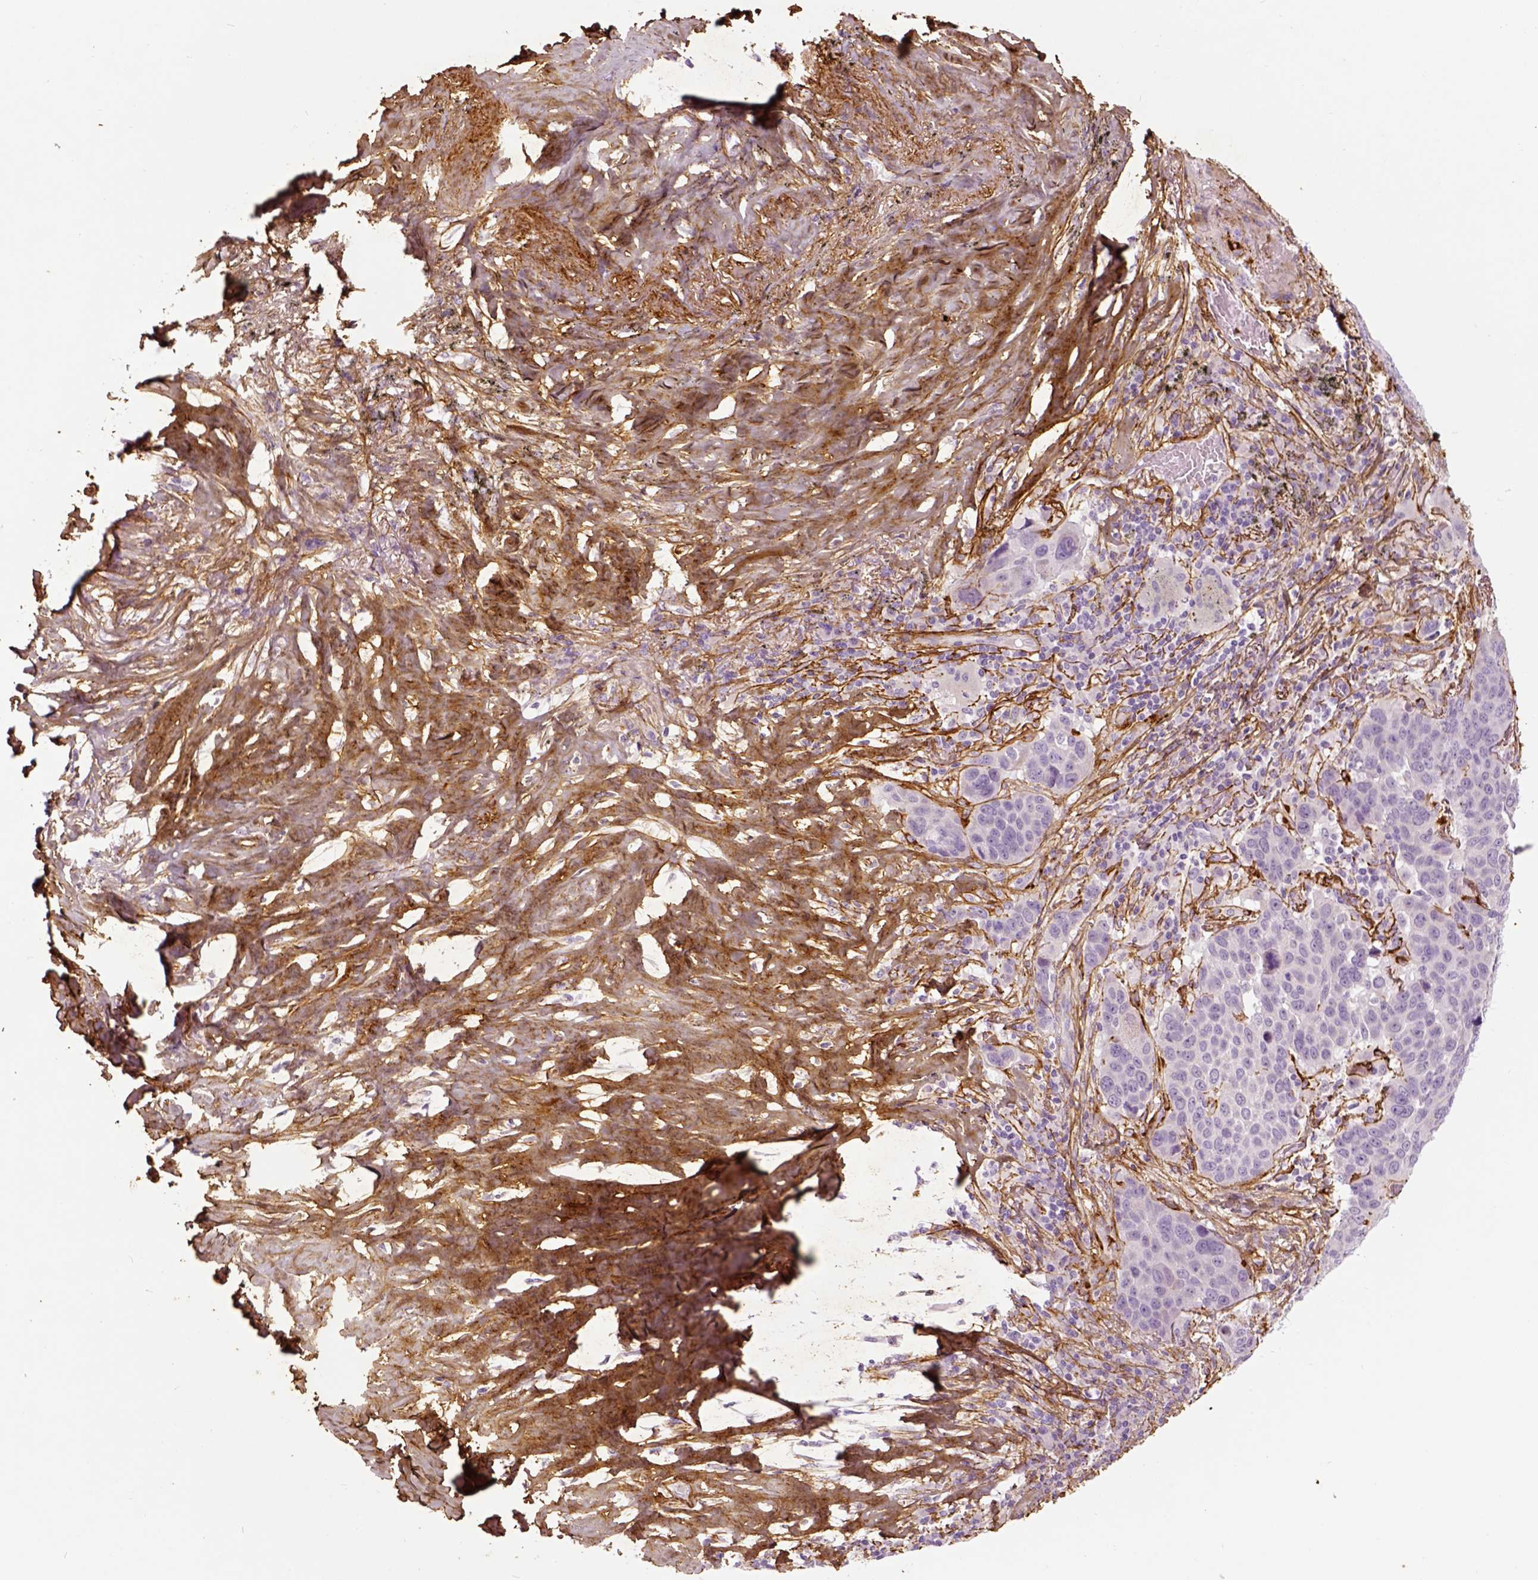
{"staining": {"intensity": "negative", "quantity": "none", "location": "none"}, "tissue": "lung cancer", "cell_type": "Tumor cells", "image_type": "cancer", "snomed": [{"axis": "morphology", "description": "Squamous cell carcinoma, NOS"}, {"axis": "topography", "description": "Lung"}], "caption": "Photomicrograph shows no protein expression in tumor cells of lung cancer tissue. Brightfield microscopy of IHC stained with DAB (brown) and hematoxylin (blue), captured at high magnification.", "gene": "COL6A2", "patient": {"sex": "male", "age": 68}}